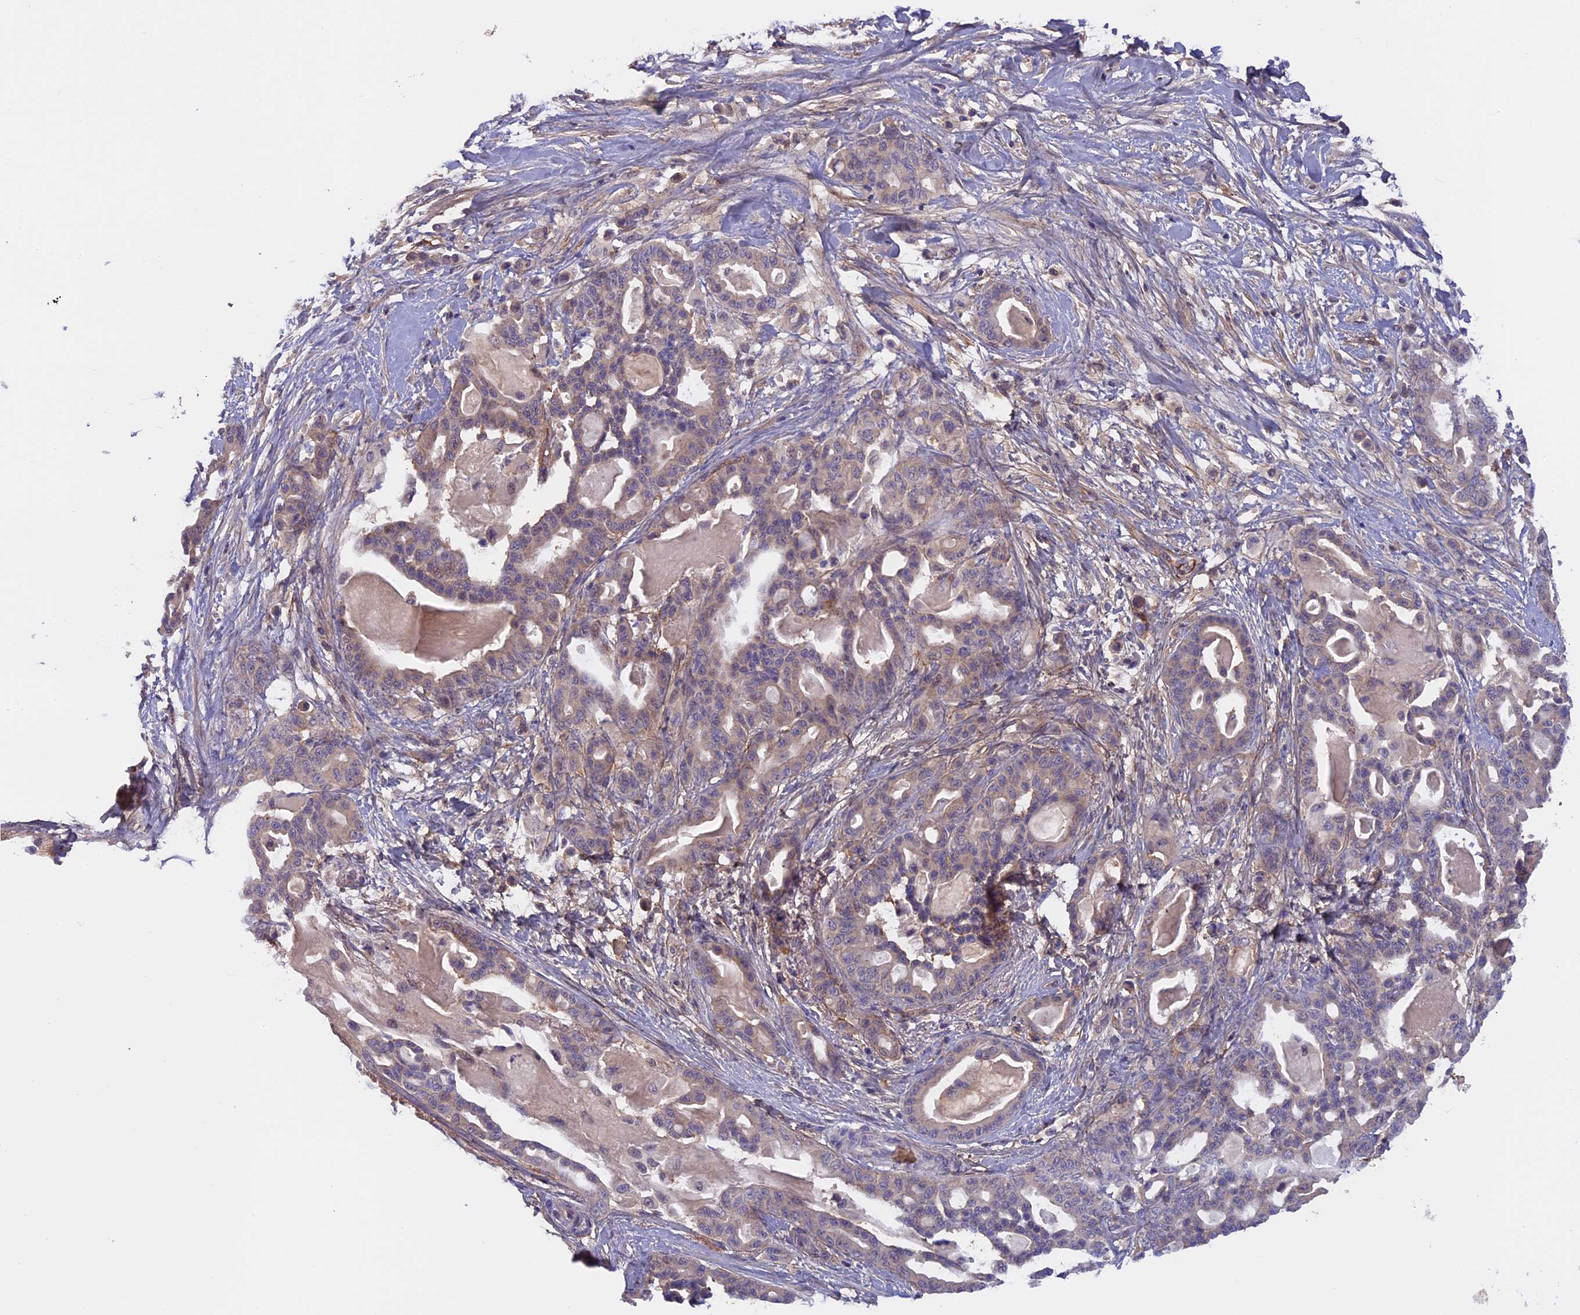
{"staining": {"intensity": "weak", "quantity": "<25%", "location": "cytoplasmic/membranous"}, "tissue": "pancreatic cancer", "cell_type": "Tumor cells", "image_type": "cancer", "snomed": [{"axis": "morphology", "description": "Adenocarcinoma, NOS"}, {"axis": "topography", "description": "Pancreas"}], "caption": "Immunohistochemical staining of adenocarcinoma (pancreatic) exhibits no significant staining in tumor cells.", "gene": "COL4A3", "patient": {"sex": "male", "age": 63}}